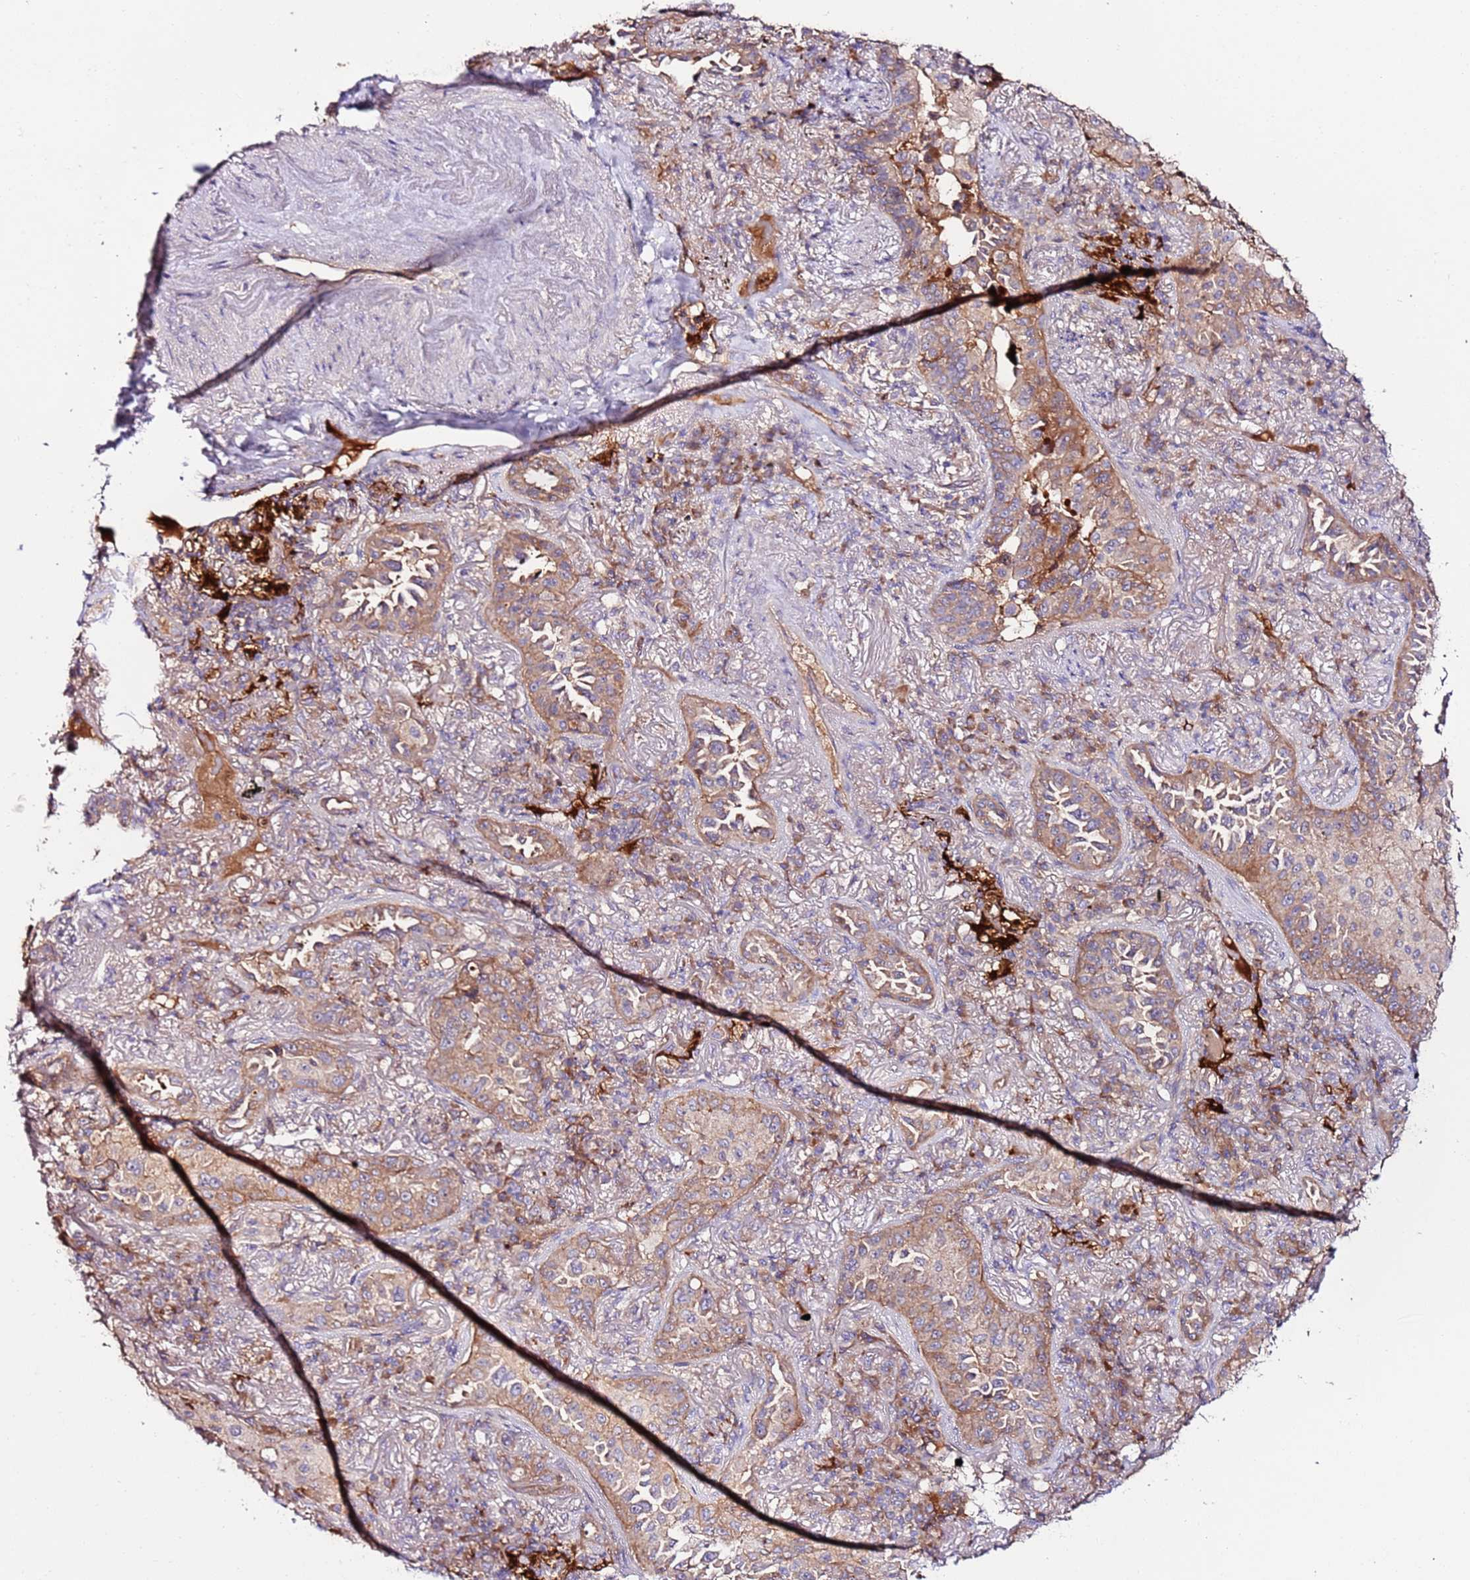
{"staining": {"intensity": "moderate", "quantity": "25%-75%", "location": "cytoplasmic/membranous"}, "tissue": "lung cancer", "cell_type": "Tumor cells", "image_type": "cancer", "snomed": [{"axis": "morphology", "description": "Adenocarcinoma, NOS"}, {"axis": "topography", "description": "Lung"}], "caption": "Immunohistochemical staining of lung cancer displays medium levels of moderate cytoplasmic/membranous protein staining in about 25%-75% of tumor cells.", "gene": "FLVCR1", "patient": {"sex": "female", "age": 69}}